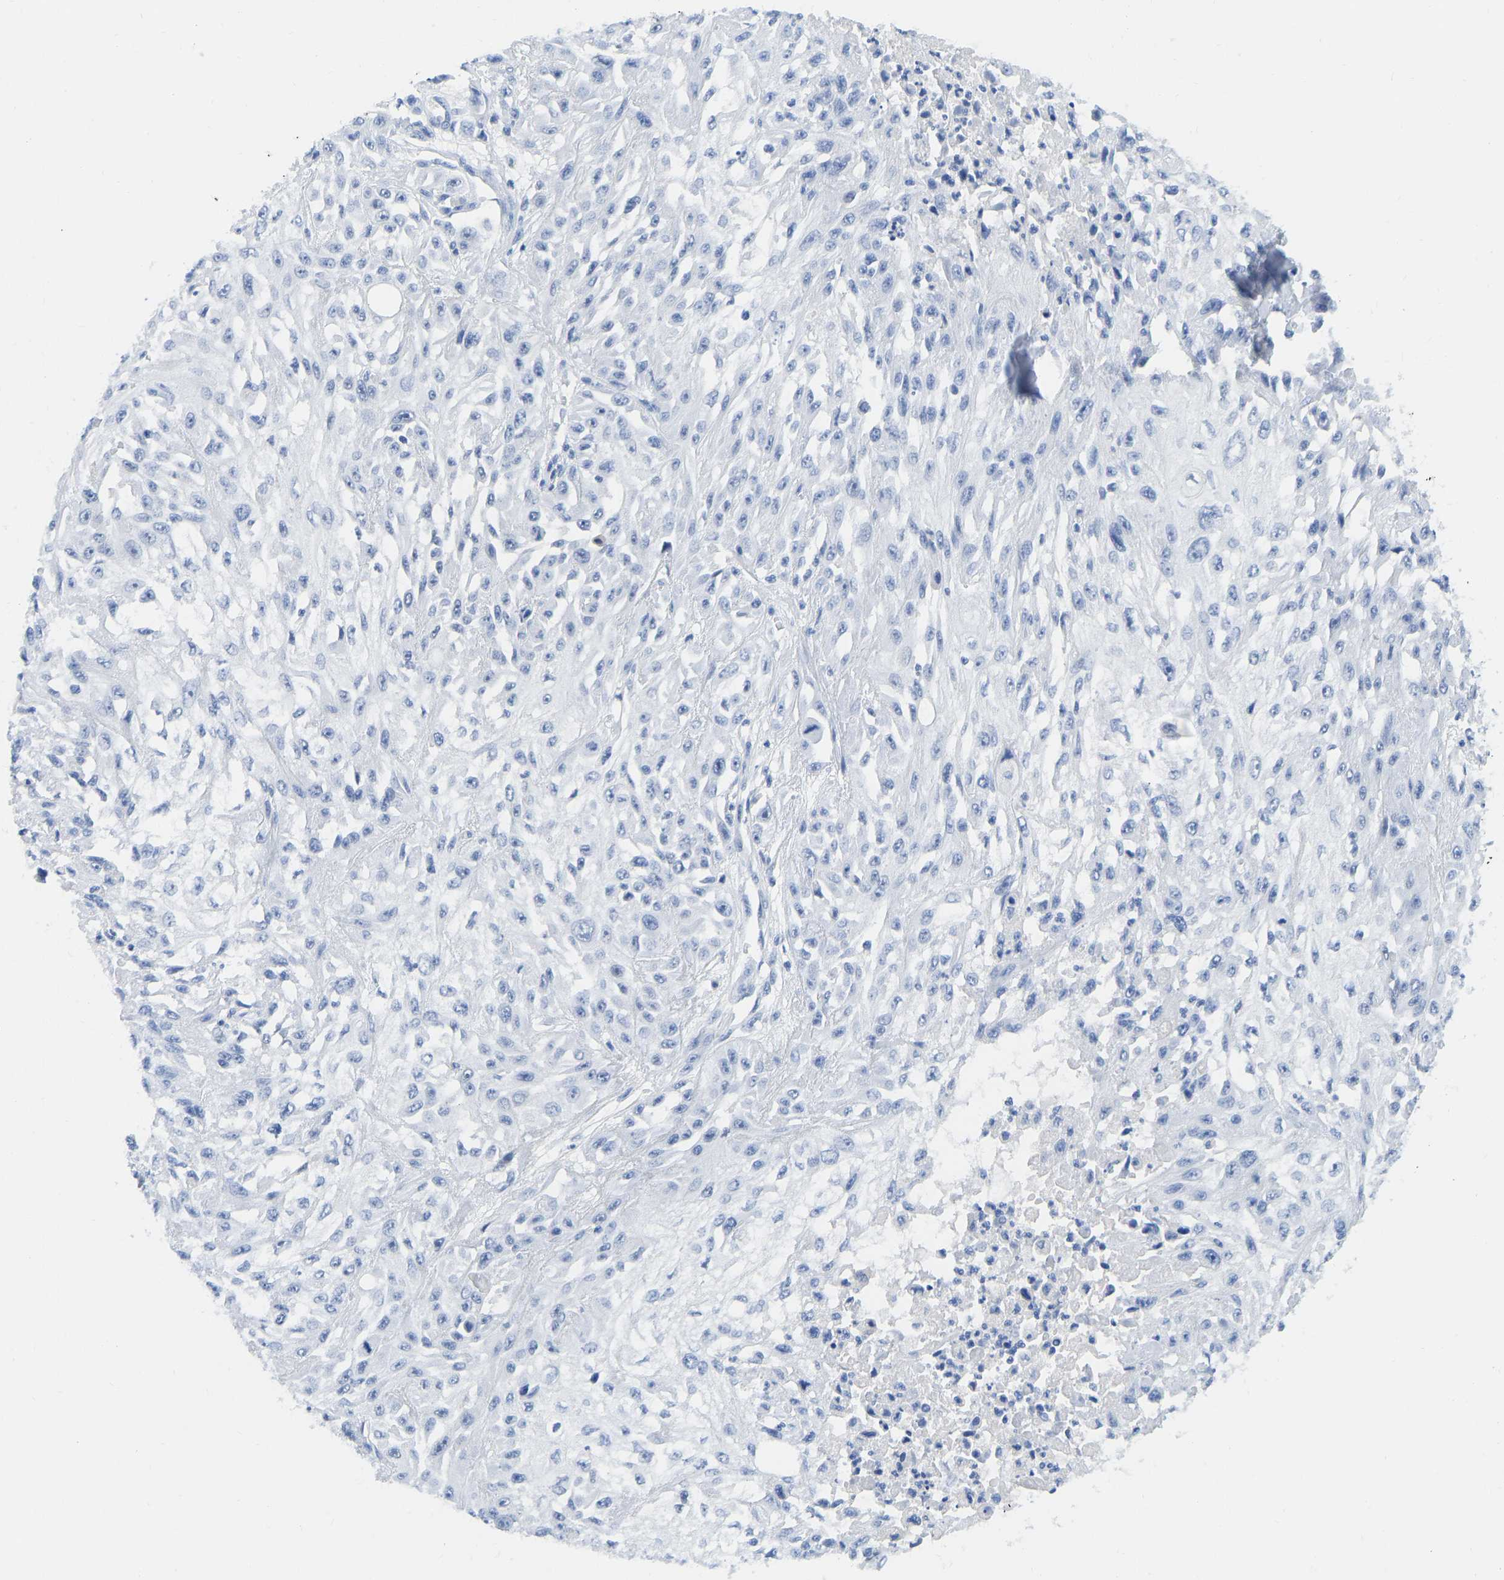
{"staining": {"intensity": "negative", "quantity": "none", "location": "none"}, "tissue": "skin cancer", "cell_type": "Tumor cells", "image_type": "cancer", "snomed": [{"axis": "morphology", "description": "Squamous cell carcinoma, NOS"}, {"axis": "morphology", "description": "Squamous cell carcinoma, metastatic, NOS"}, {"axis": "topography", "description": "Skin"}, {"axis": "topography", "description": "Lymph node"}], "caption": "Immunohistochemistry image of human skin metastatic squamous cell carcinoma stained for a protein (brown), which shows no staining in tumor cells.", "gene": "TCF7", "patient": {"sex": "male", "age": 75}}